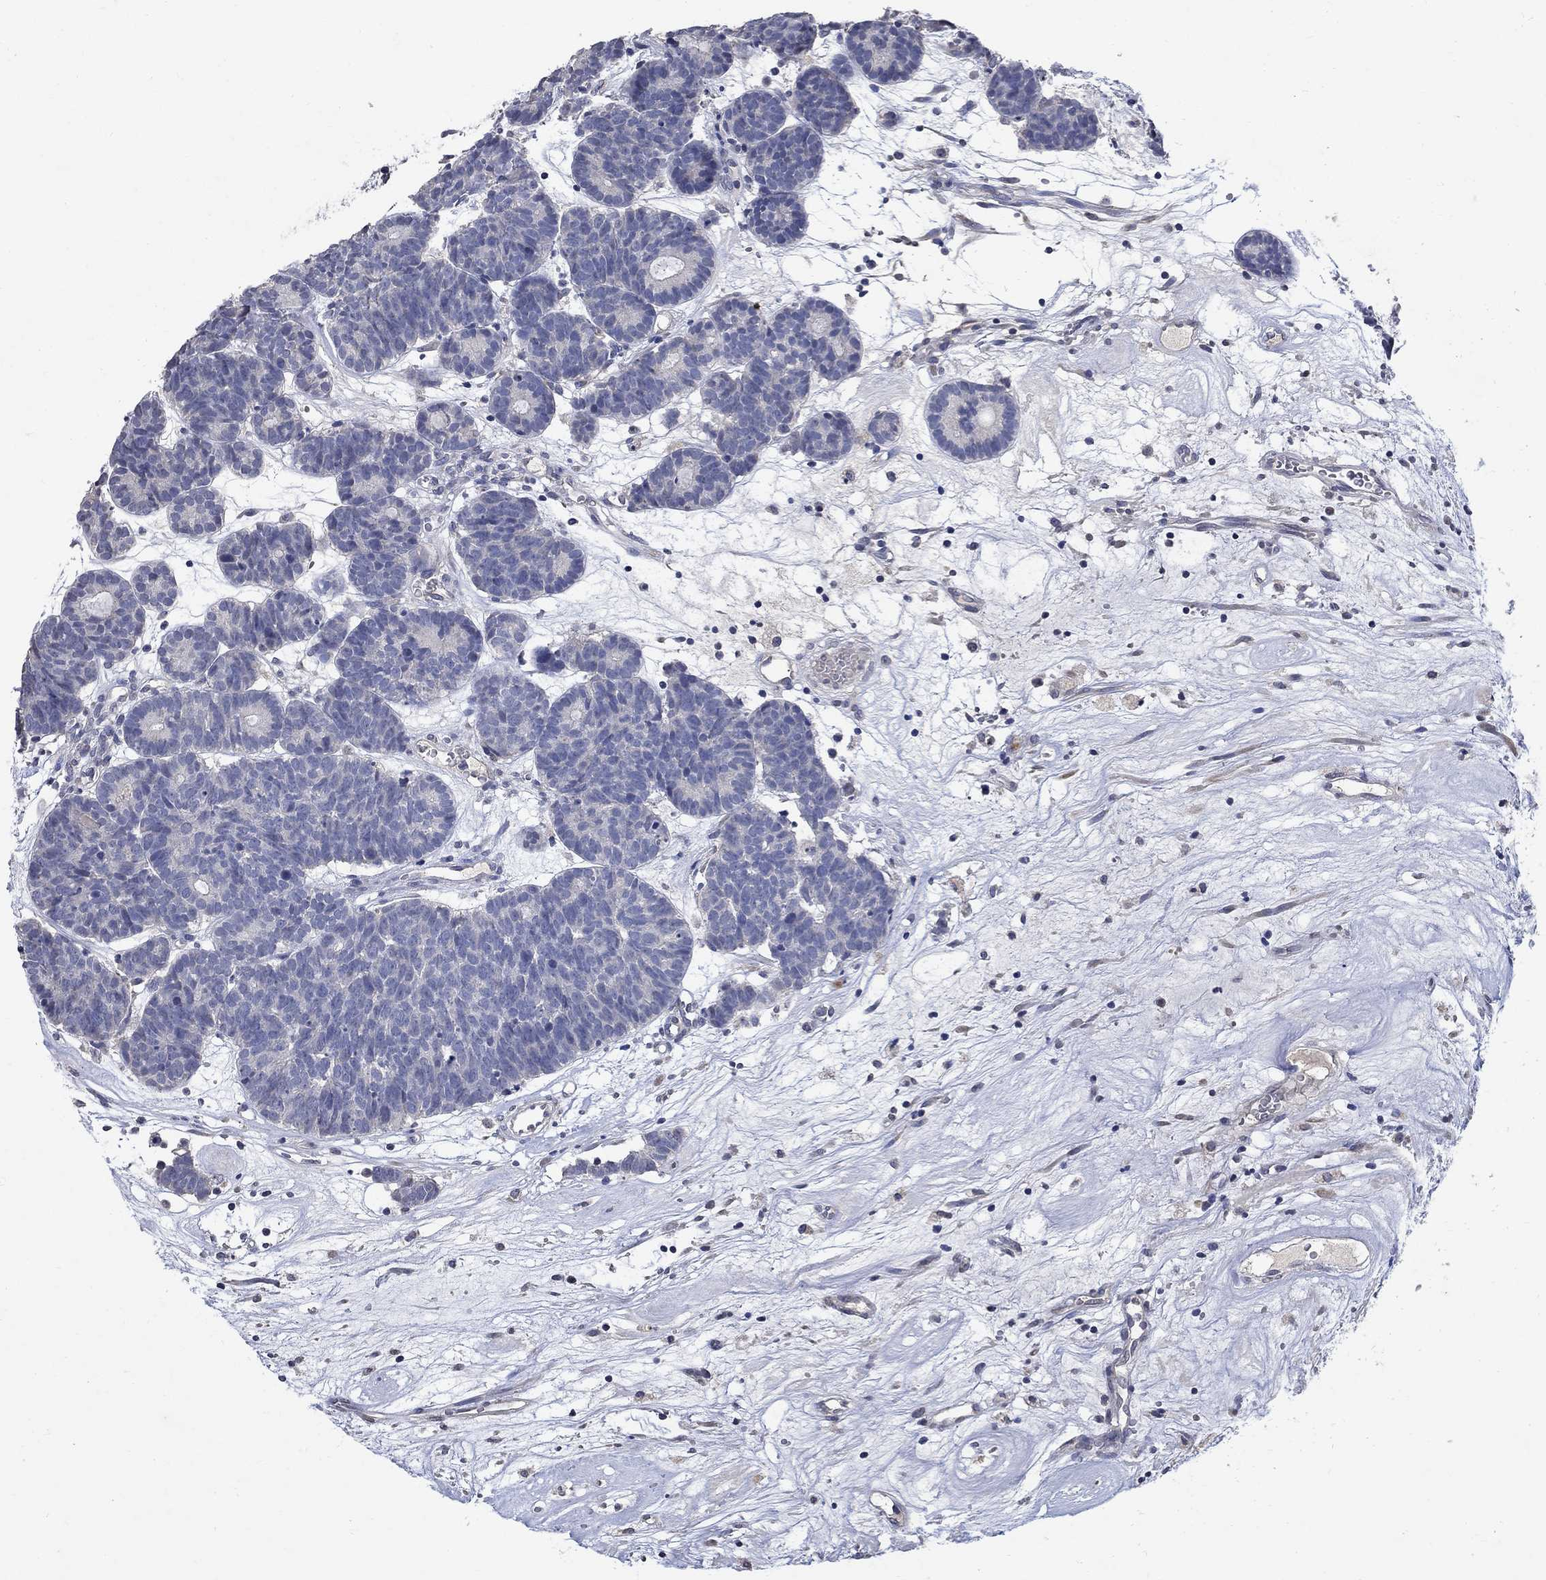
{"staining": {"intensity": "negative", "quantity": "none", "location": "none"}, "tissue": "head and neck cancer", "cell_type": "Tumor cells", "image_type": "cancer", "snomed": [{"axis": "morphology", "description": "Adenocarcinoma, NOS"}, {"axis": "topography", "description": "Head-Neck"}], "caption": "Immunohistochemistry (IHC) of human head and neck cancer (adenocarcinoma) shows no expression in tumor cells.", "gene": "TMEM169", "patient": {"sex": "female", "age": 81}}